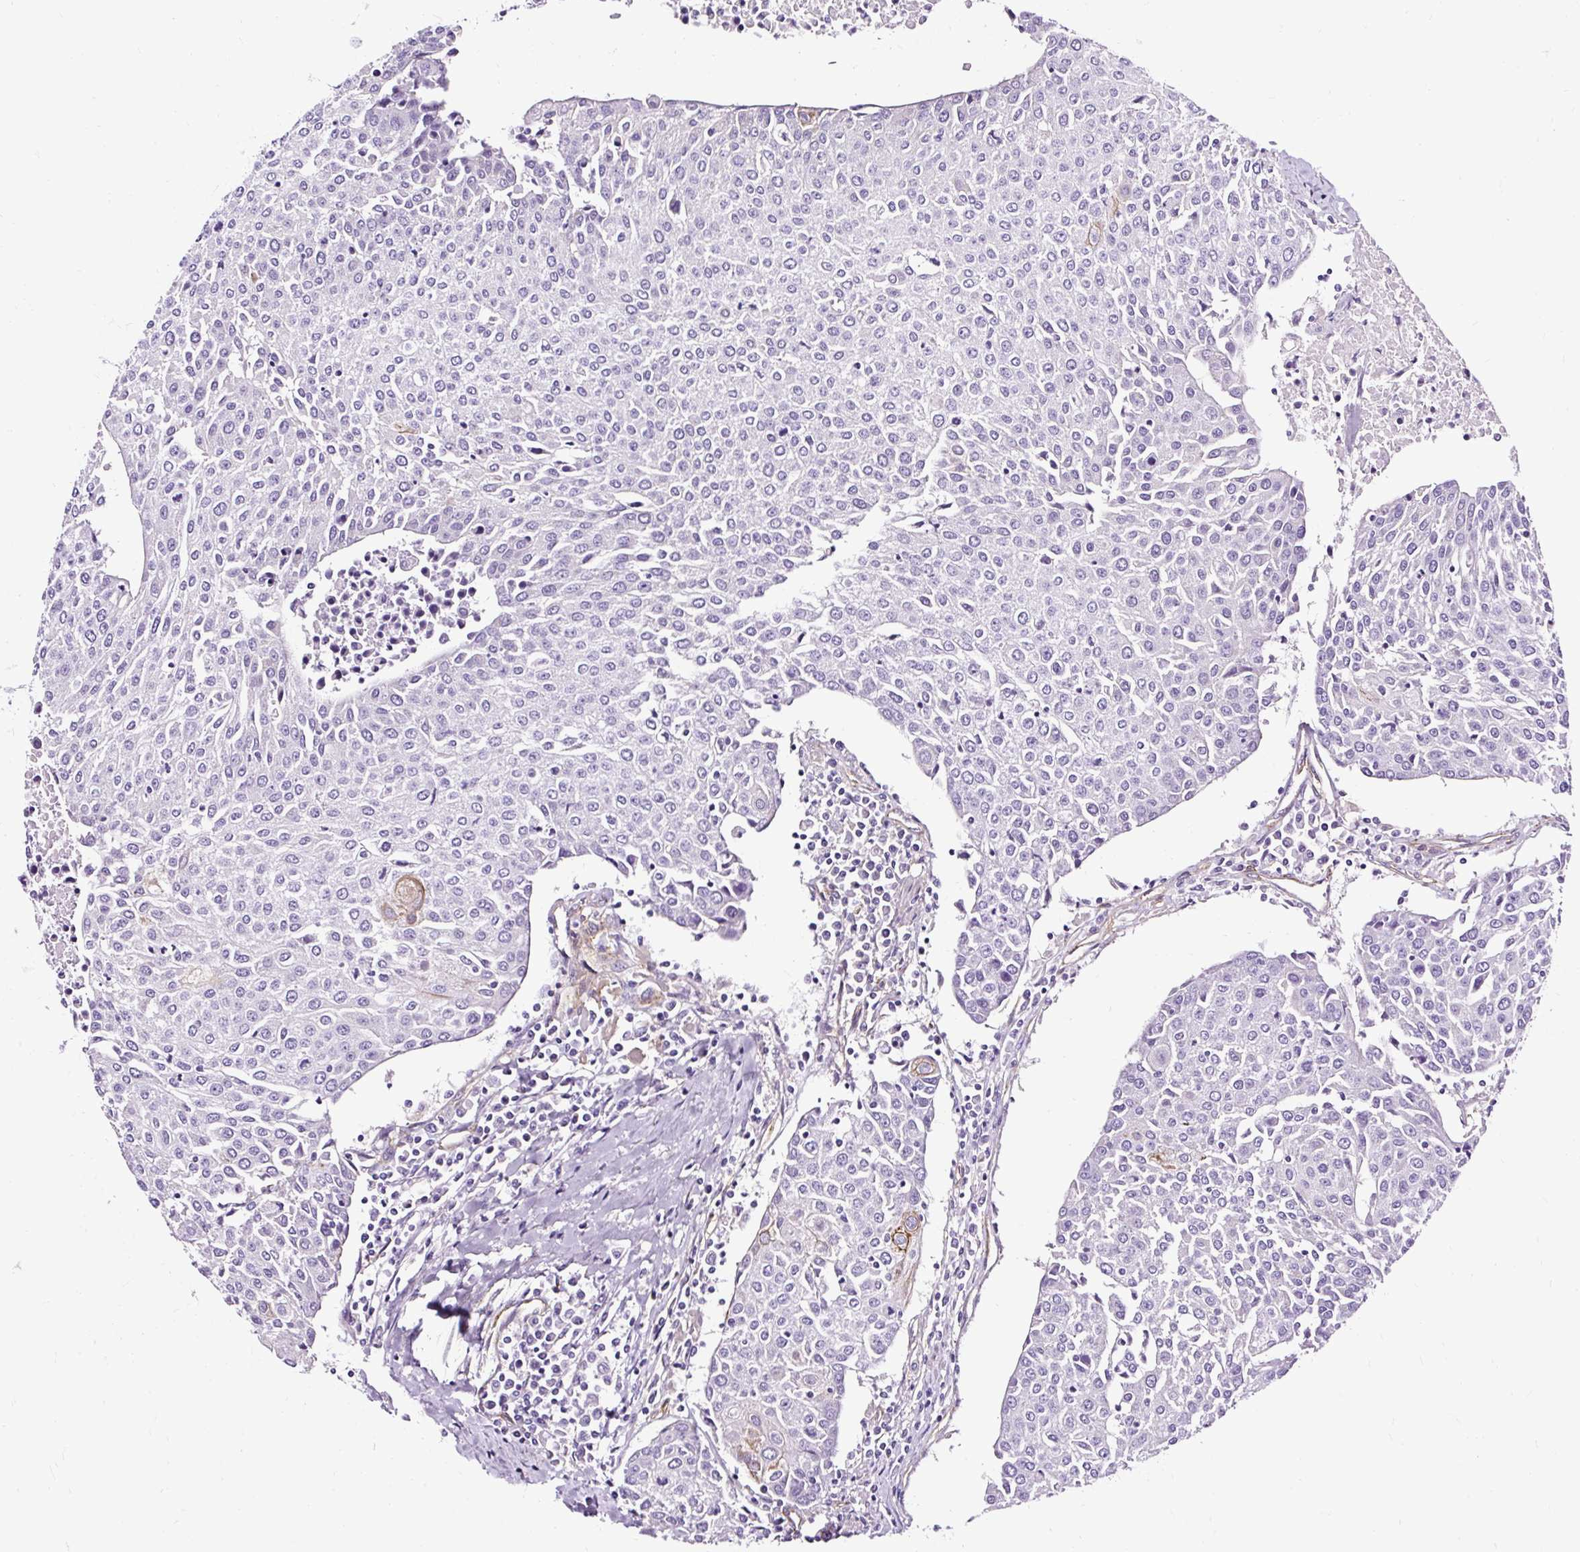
{"staining": {"intensity": "negative", "quantity": "none", "location": "none"}, "tissue": "urothelial cancer", "cell_type": "Tumor cells", "image_type": "cancer", "snomed": [{"axis": "morphology", "description": "Urothelial carcinoma, High grade"}, {"axis": "topography", "description": "Urinary bladder"}], "caption": "The micrograph reveals no staining of tumor cells in urothelial carcinoma (high-grade).", "gene": "SLC7A8", "patient": {"sex": "female", "age": 85}}